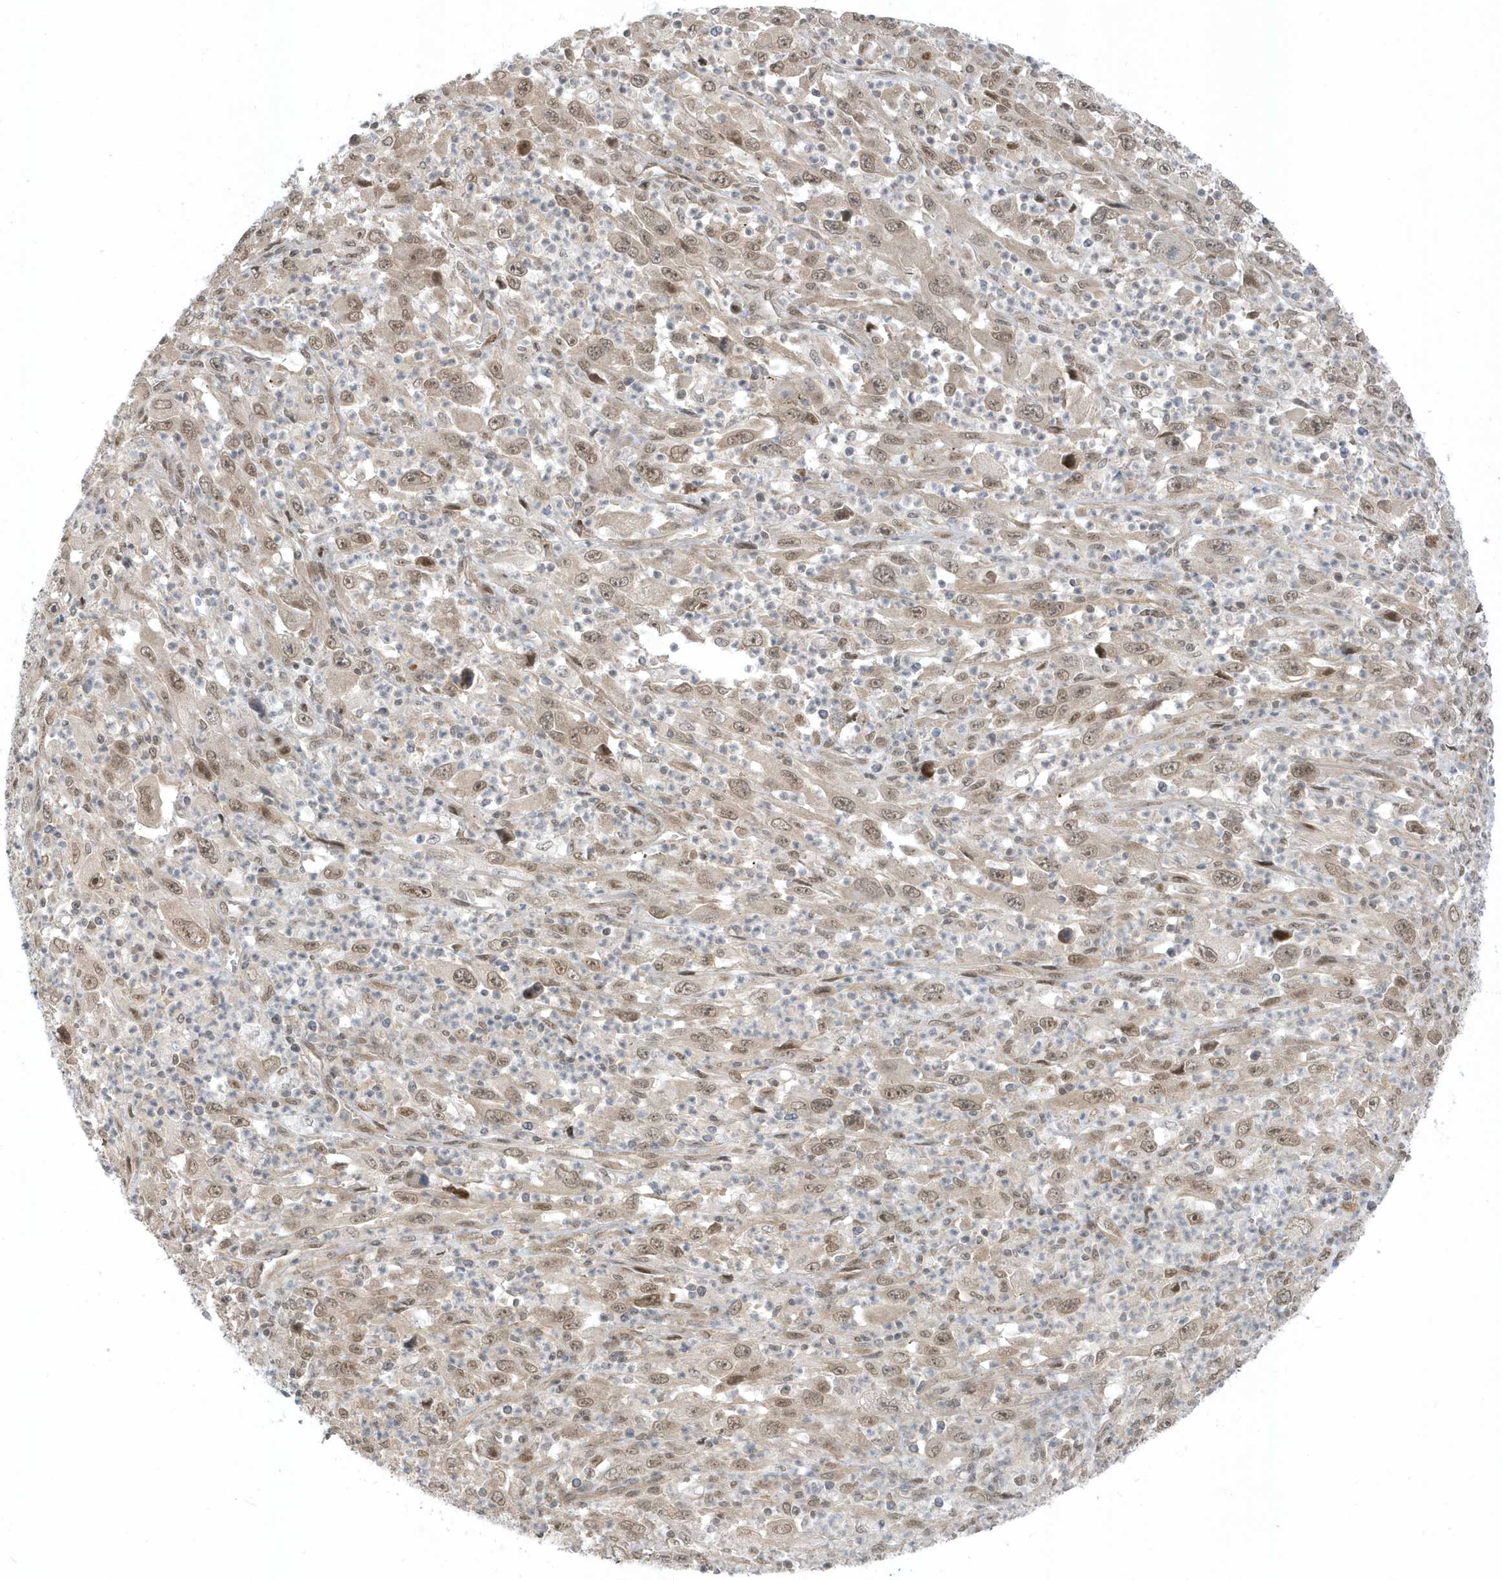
{"staining": {"intensity": "moderate", "quantity": ">75%", "location": "nuclear"}, "tissue": "melanoma", "cell_type": "Tumor cells", "image_type": "cancer", "snomed": [{"axis": "morphology", "description": "Malignant melanoma, Metastatic site"}, {"axis": "topography", "description": "Skin"}], "caption": "Moderate nuclear expression is identified in approximately >75% of tumor cells in melanoma. (DAB IHC with brightfield microscopy, high magnification).", "gene": "USP53", "patient": {"sex": "female", "age": 56}}